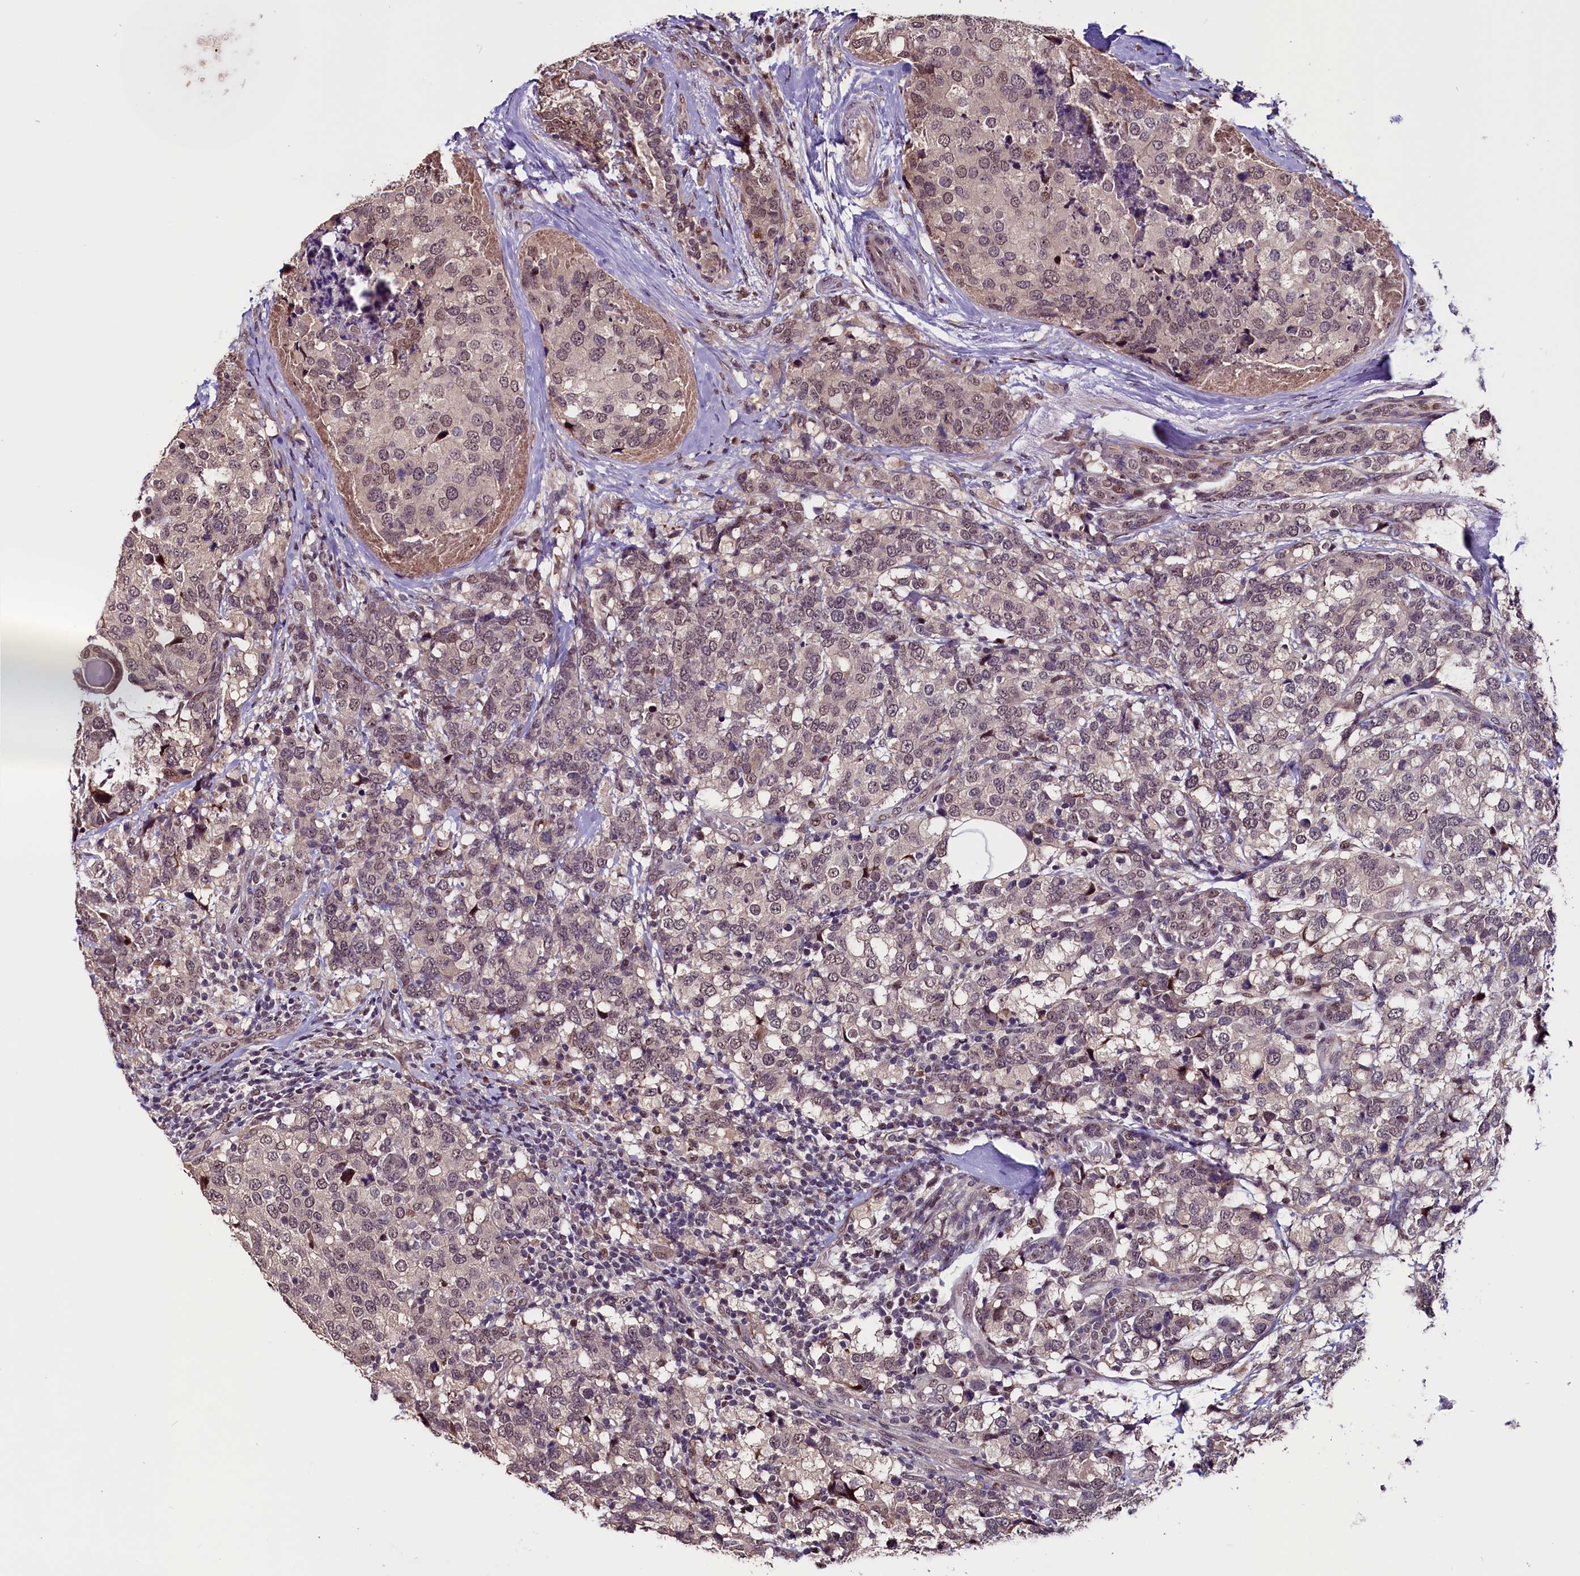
{"staining": {"intensity": "weak", "quantity": ">75%", "location": "nuclear"}, "tissue": "breast cancer", "cell_type": "Tumor cells", "image_type": "cancer", "snomed": [{"axis": "morphology", "description": "Lobular carcinoma"}, {"axis": "topography", "description": "Breast"}], "caption": "Immunohistochemical staining of breast lobular carcinoma demonstrates low levels of weak nuclear positivity in about >75% of tumor cells. The staining was performed using DAB, with brown indicating positive protein expression. Nuclei are stained blue with hematoxylin.", "gene": "RNMT", "patient": {"sex": "female", "age": 59}}